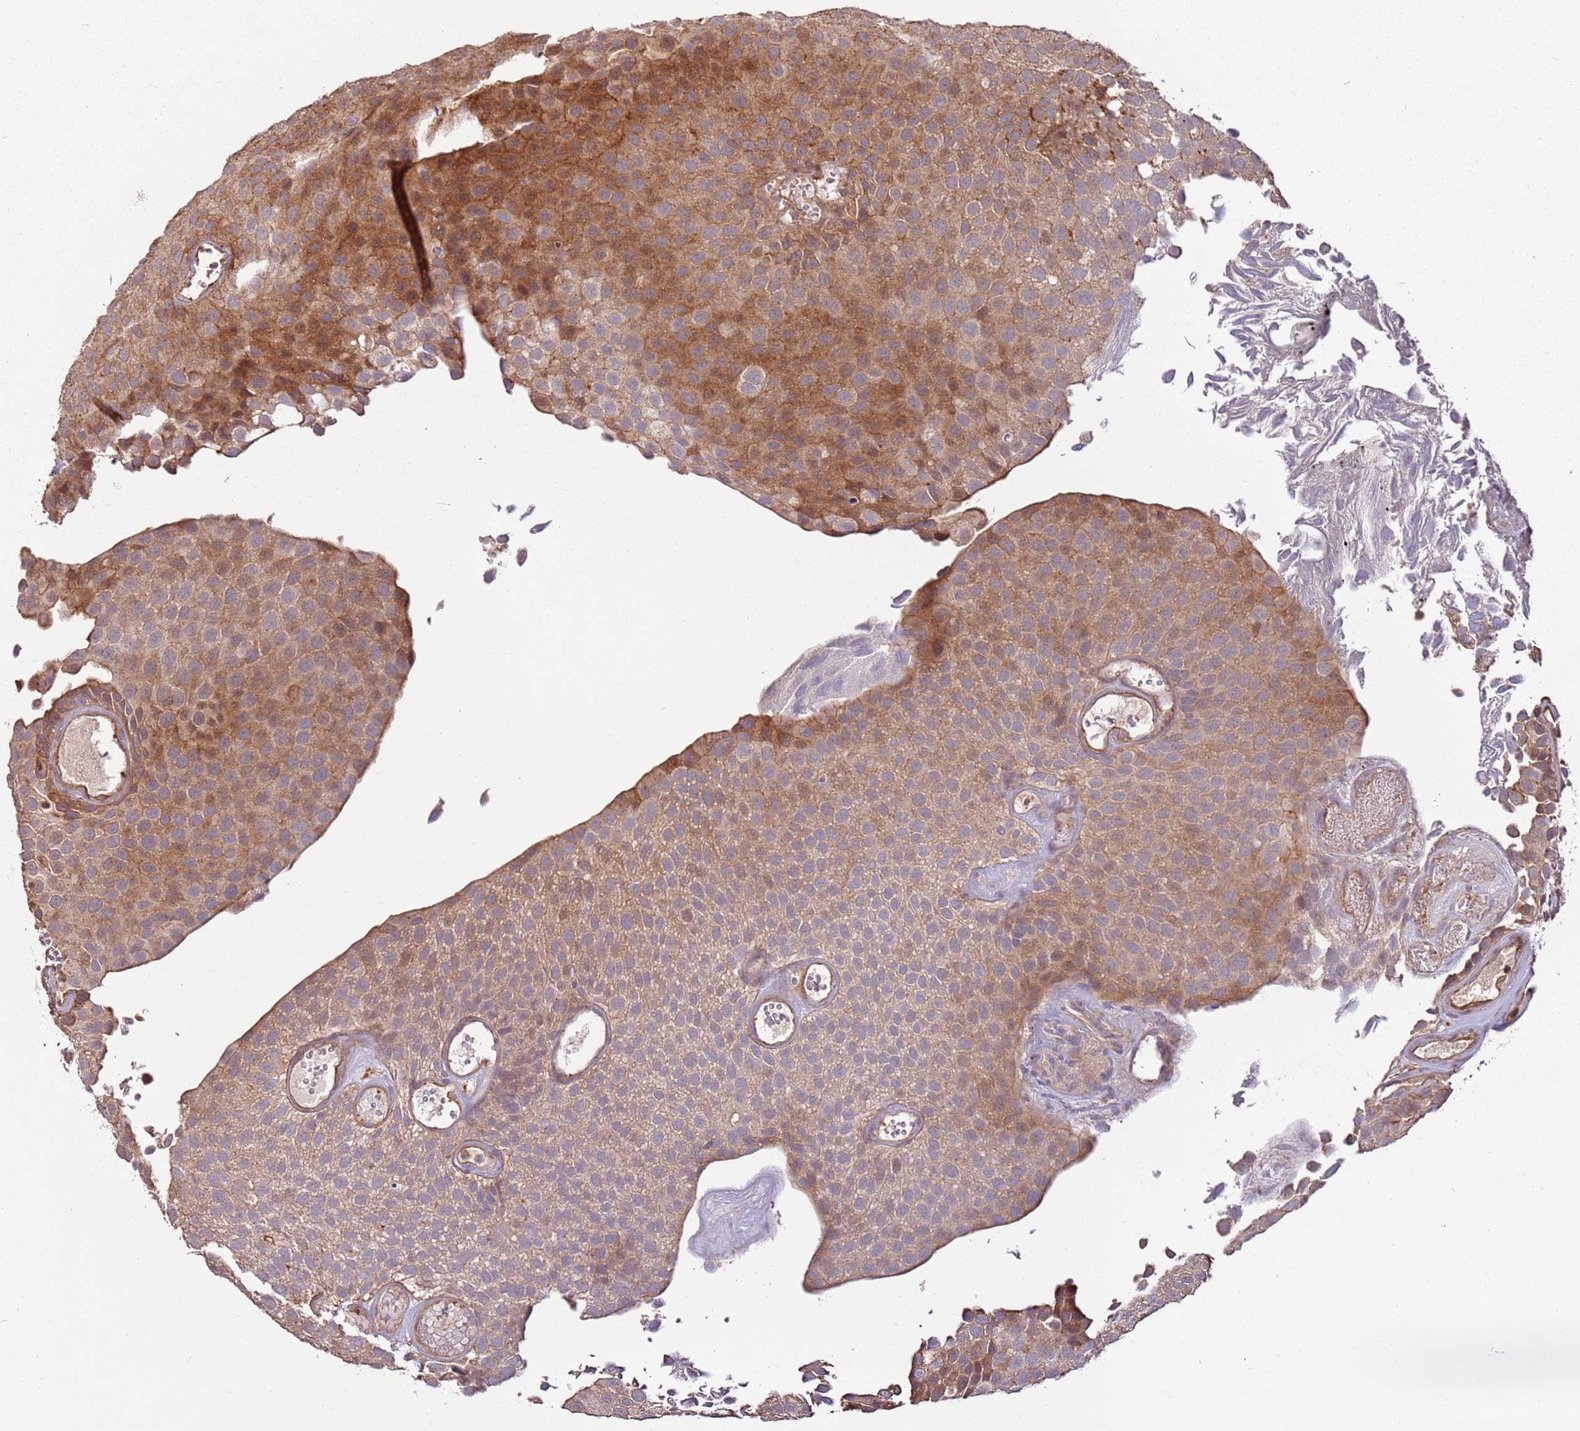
{"staining": {"intensity": "moderate", "quantity": ">75%", "location": "cytoplasmic/membranous"}, "tissue": "urothelial cancer", "cell_type": "Tumor cells", "image_type": "cancer", "snomed": [{"axis": "morphology", "description": "Urothelial carcinoma, Low grade"}, {"axis": "topography", "description": "Urinary bladder"}], "caption": "Human urothelial cancer stained with a brown dye displays moderate cytoplasmic/membranous positive expression in about >75% of tumor cells.", "gene": "ACVR2A", "patient": {"sex": "male", "age": 89}}